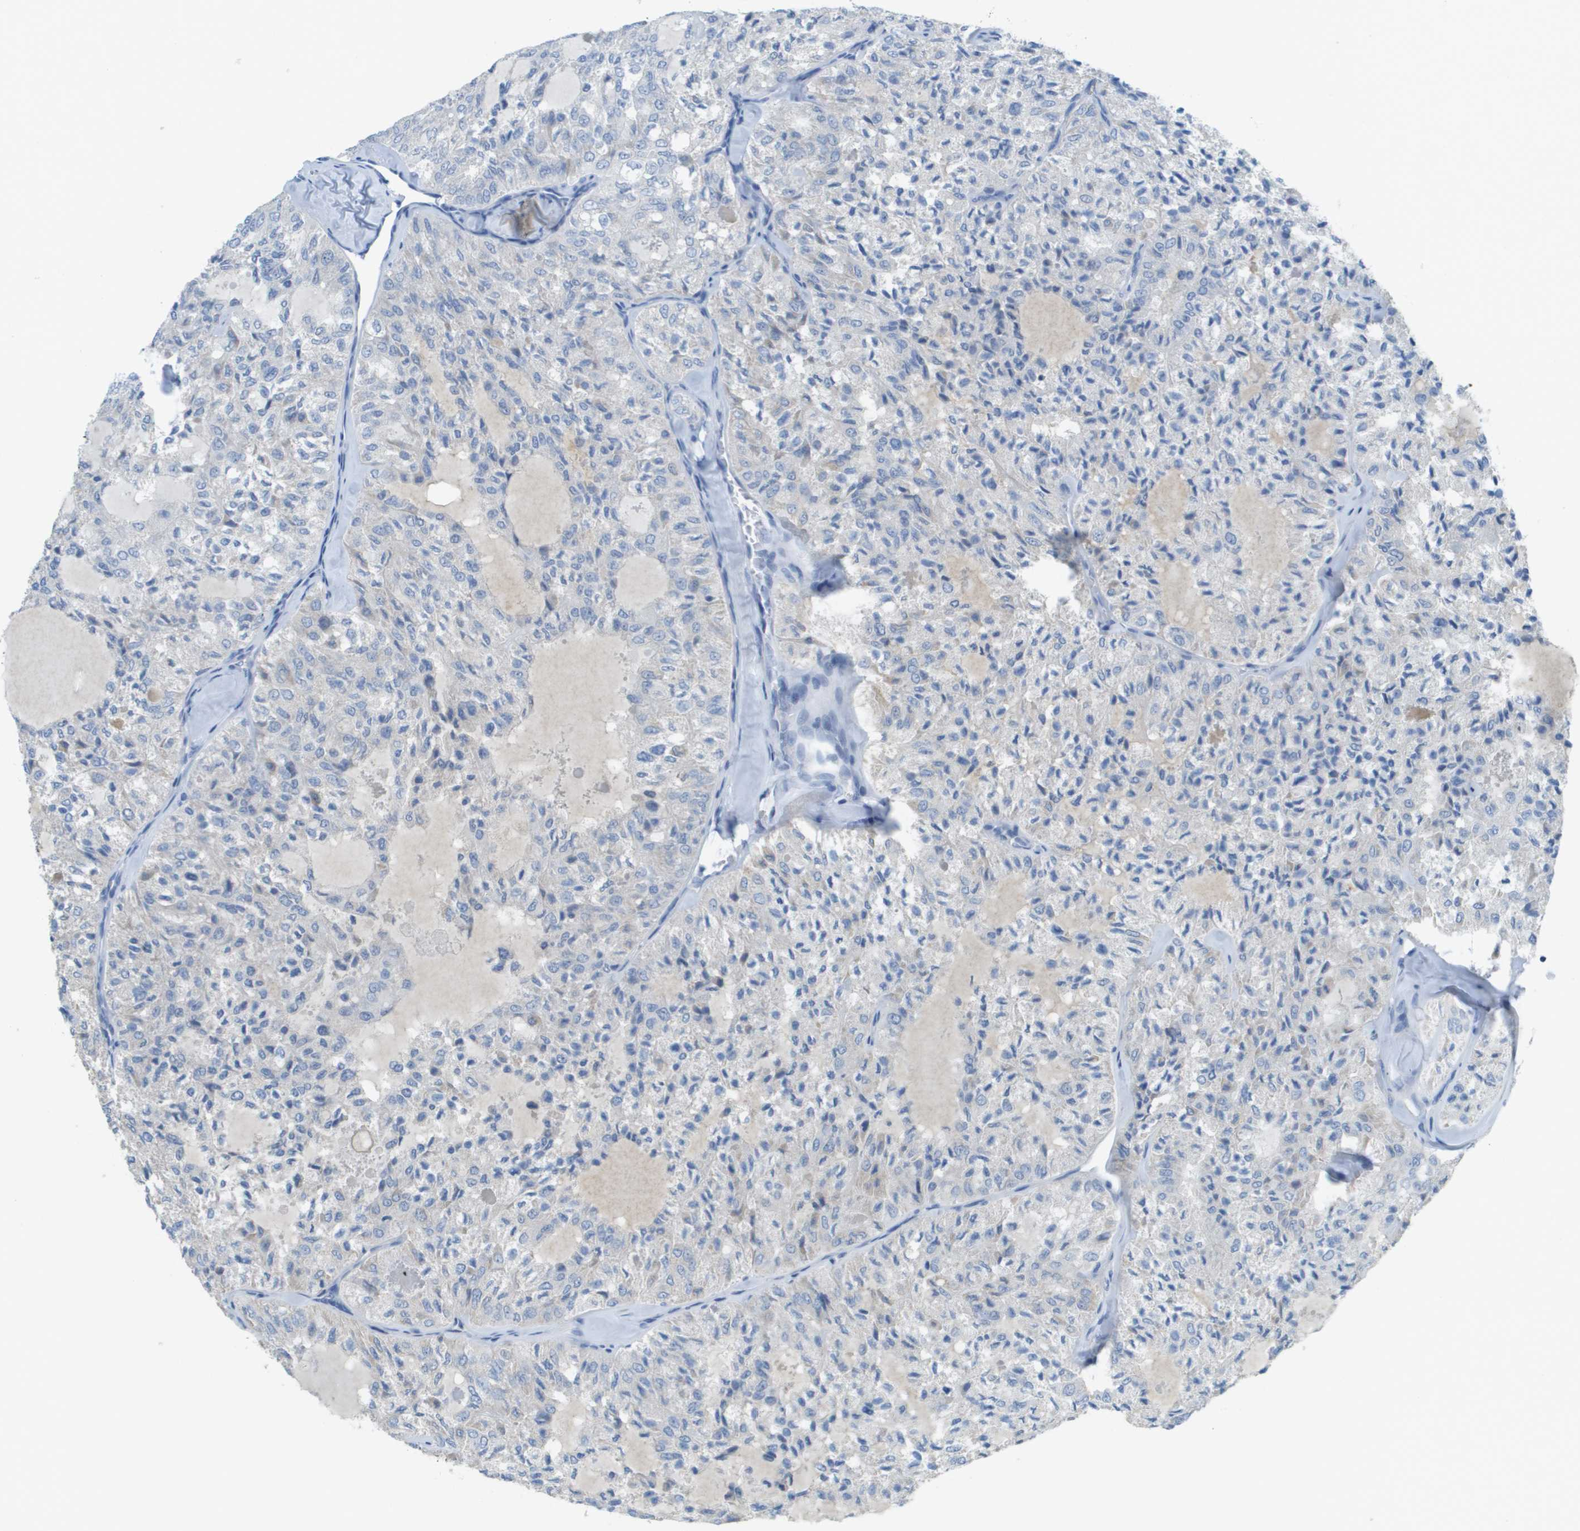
{"staining": {"intensity": "negative", "quantity": "none", "location": "none"}, "tissue": "thyroid cancer", "cell_type": "Tumor cells", "image_type": "cancer", "snomed": [{"axis": "morphology", "description": "Follicular adenoma carcinoma, NOS"}, {"axis": "topography", "description": "Thyroid gland"}], "caption": "High power microscopy image of an IHC micrograph of thyroid cancer (follicular adenoma carcinoma), revealing no significant expression in tumor cells.", "gene": "PTGDR2", "patient": {"sex": "male", "age": 75}}